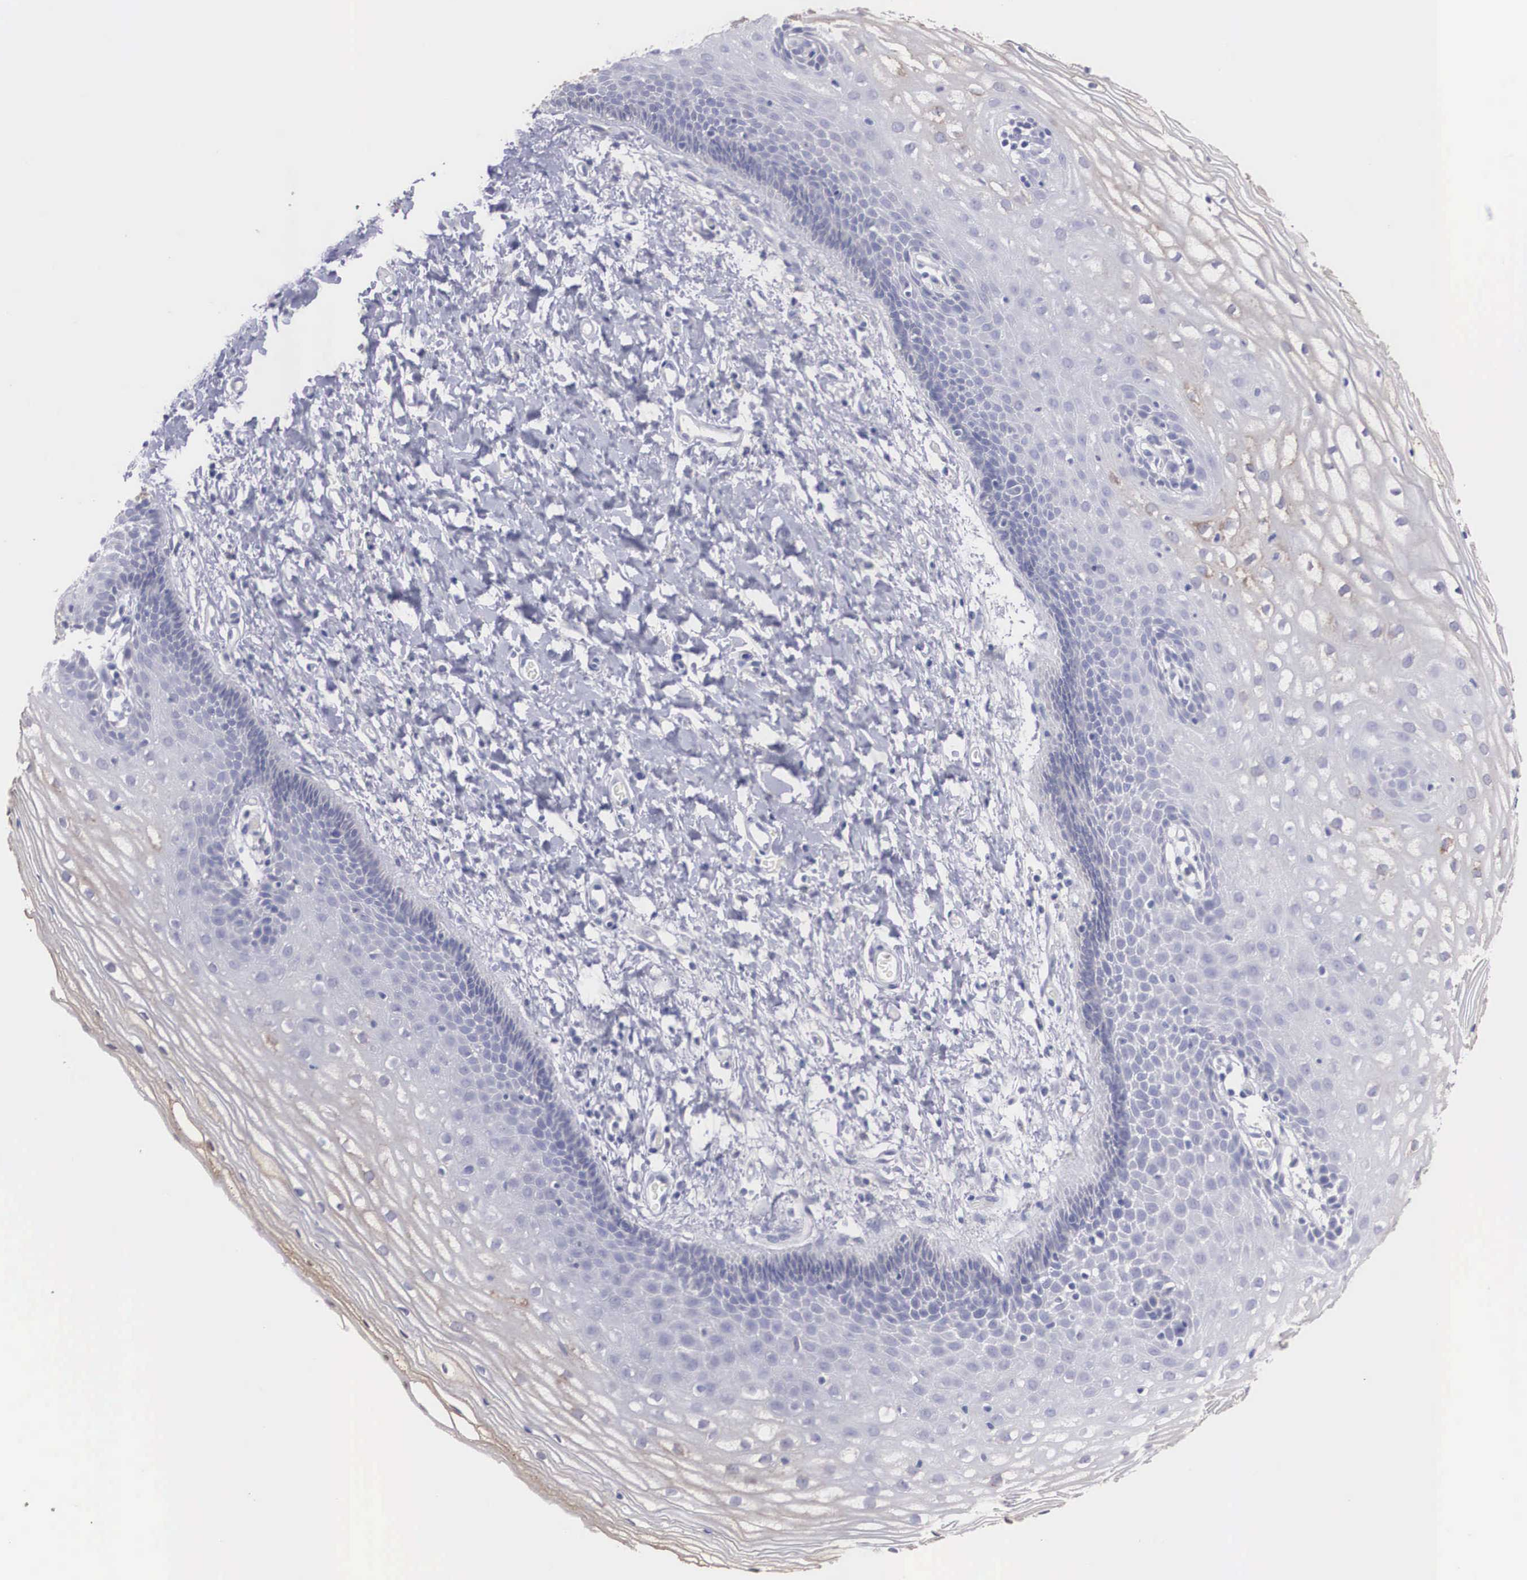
{"staining": {"intensity": "negative", "quantity": "none", "location": "none"}, "tissue": "cervix", "cell_type": "Glandular cells", "image_type": "normal", "snomed": [{"axis": "morphology", "description": "Normal tissue, NOS"}, {"axis": "topography", "description": "Cervix"}], "caption": "There is no significant staining in glandular cells of cervix. Nuclei are stained in blue.", "gene": "REPS2", "patient": {"sex": "female", "age": 53}}